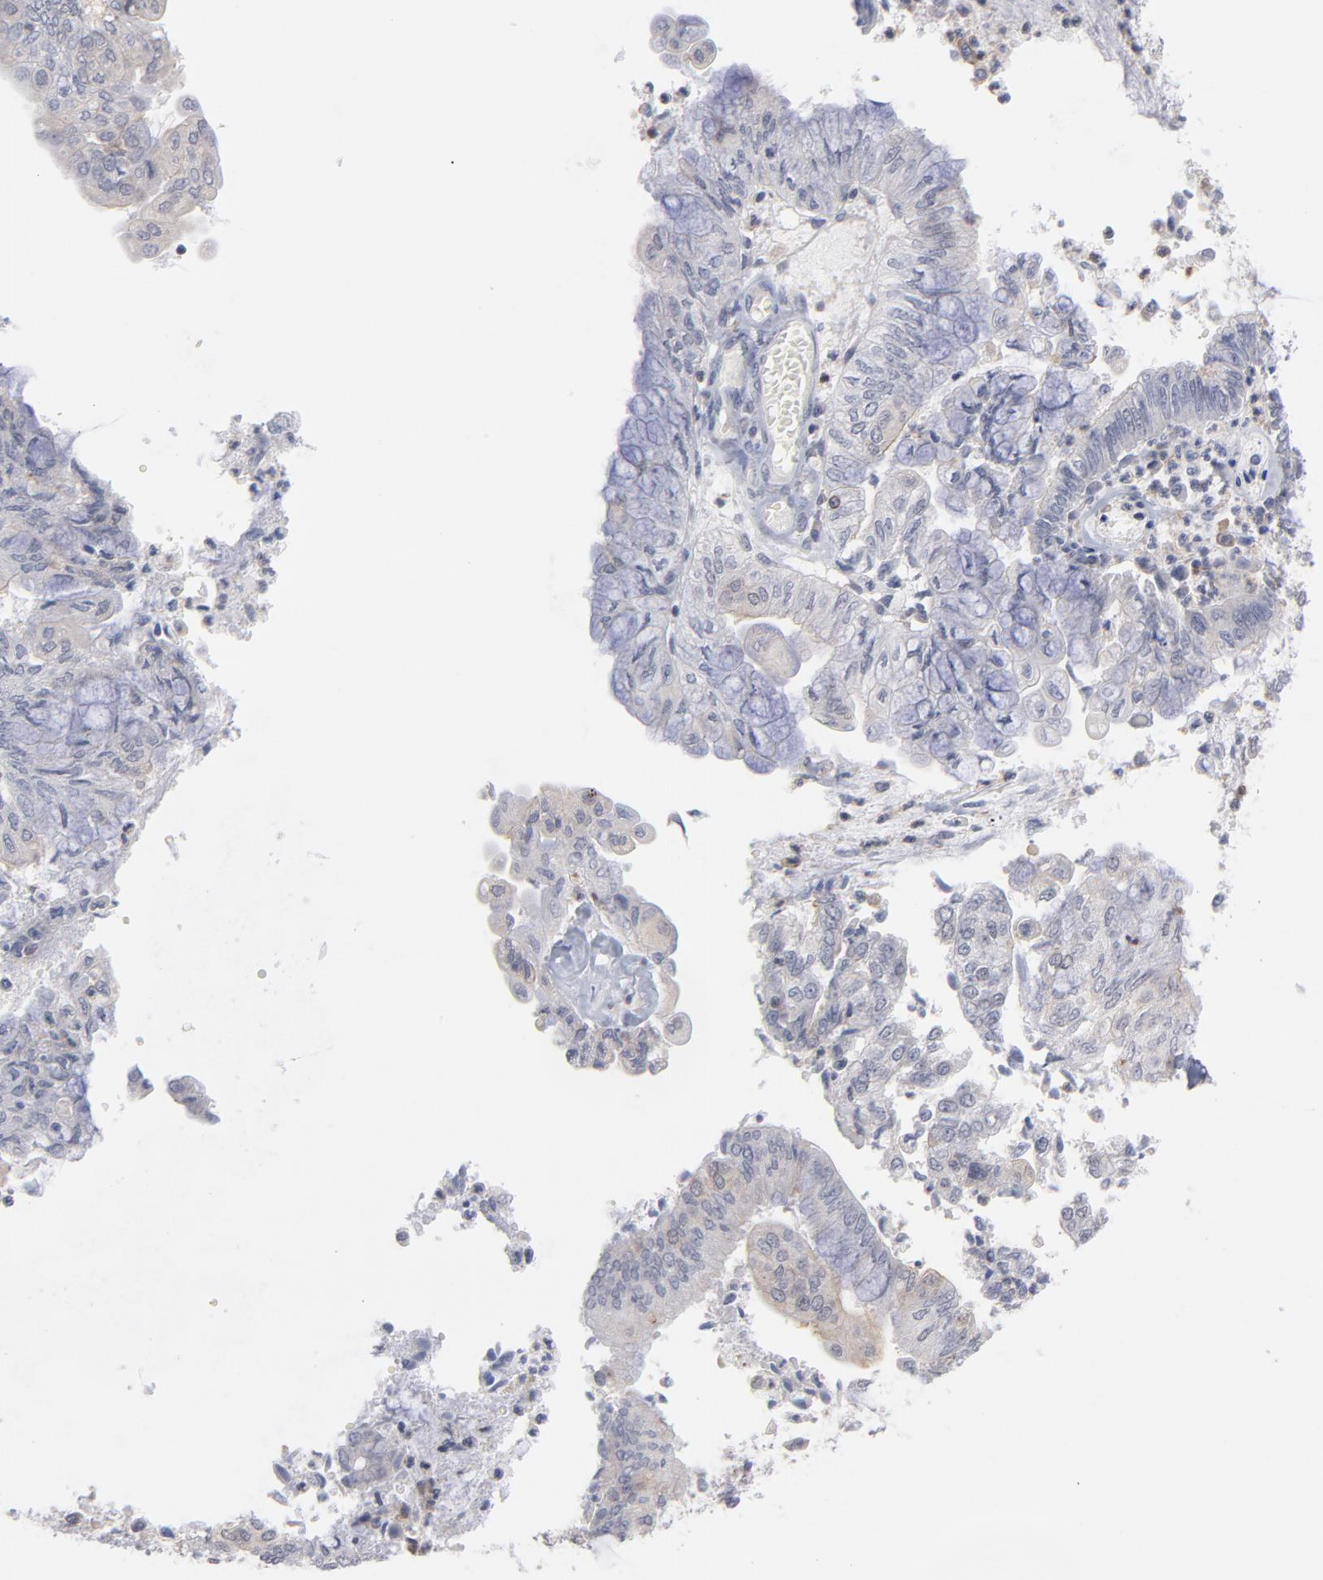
{"staining": {"intensity": "negative", "quantity": "none", "location": "none"}, "tissue": "endometrial cancer", "cell_type": "Tumor cells", "image_type": "cancer", "snomed": [{"axis": "morphology", "description": "Adenocarcinoma, NOS"}, {"axis": "topography", "description": "Endometrium"}], "caption": "Immunohistochemistry image of neoplastic tissue: human adenocarcinoma (endometrial) stained with DAB (3,3'-diaminobenzidine) displays no significant protein expression in tumor cells.", "gene": "OAS1", "patient": {"sex": "female", "age": 59}}